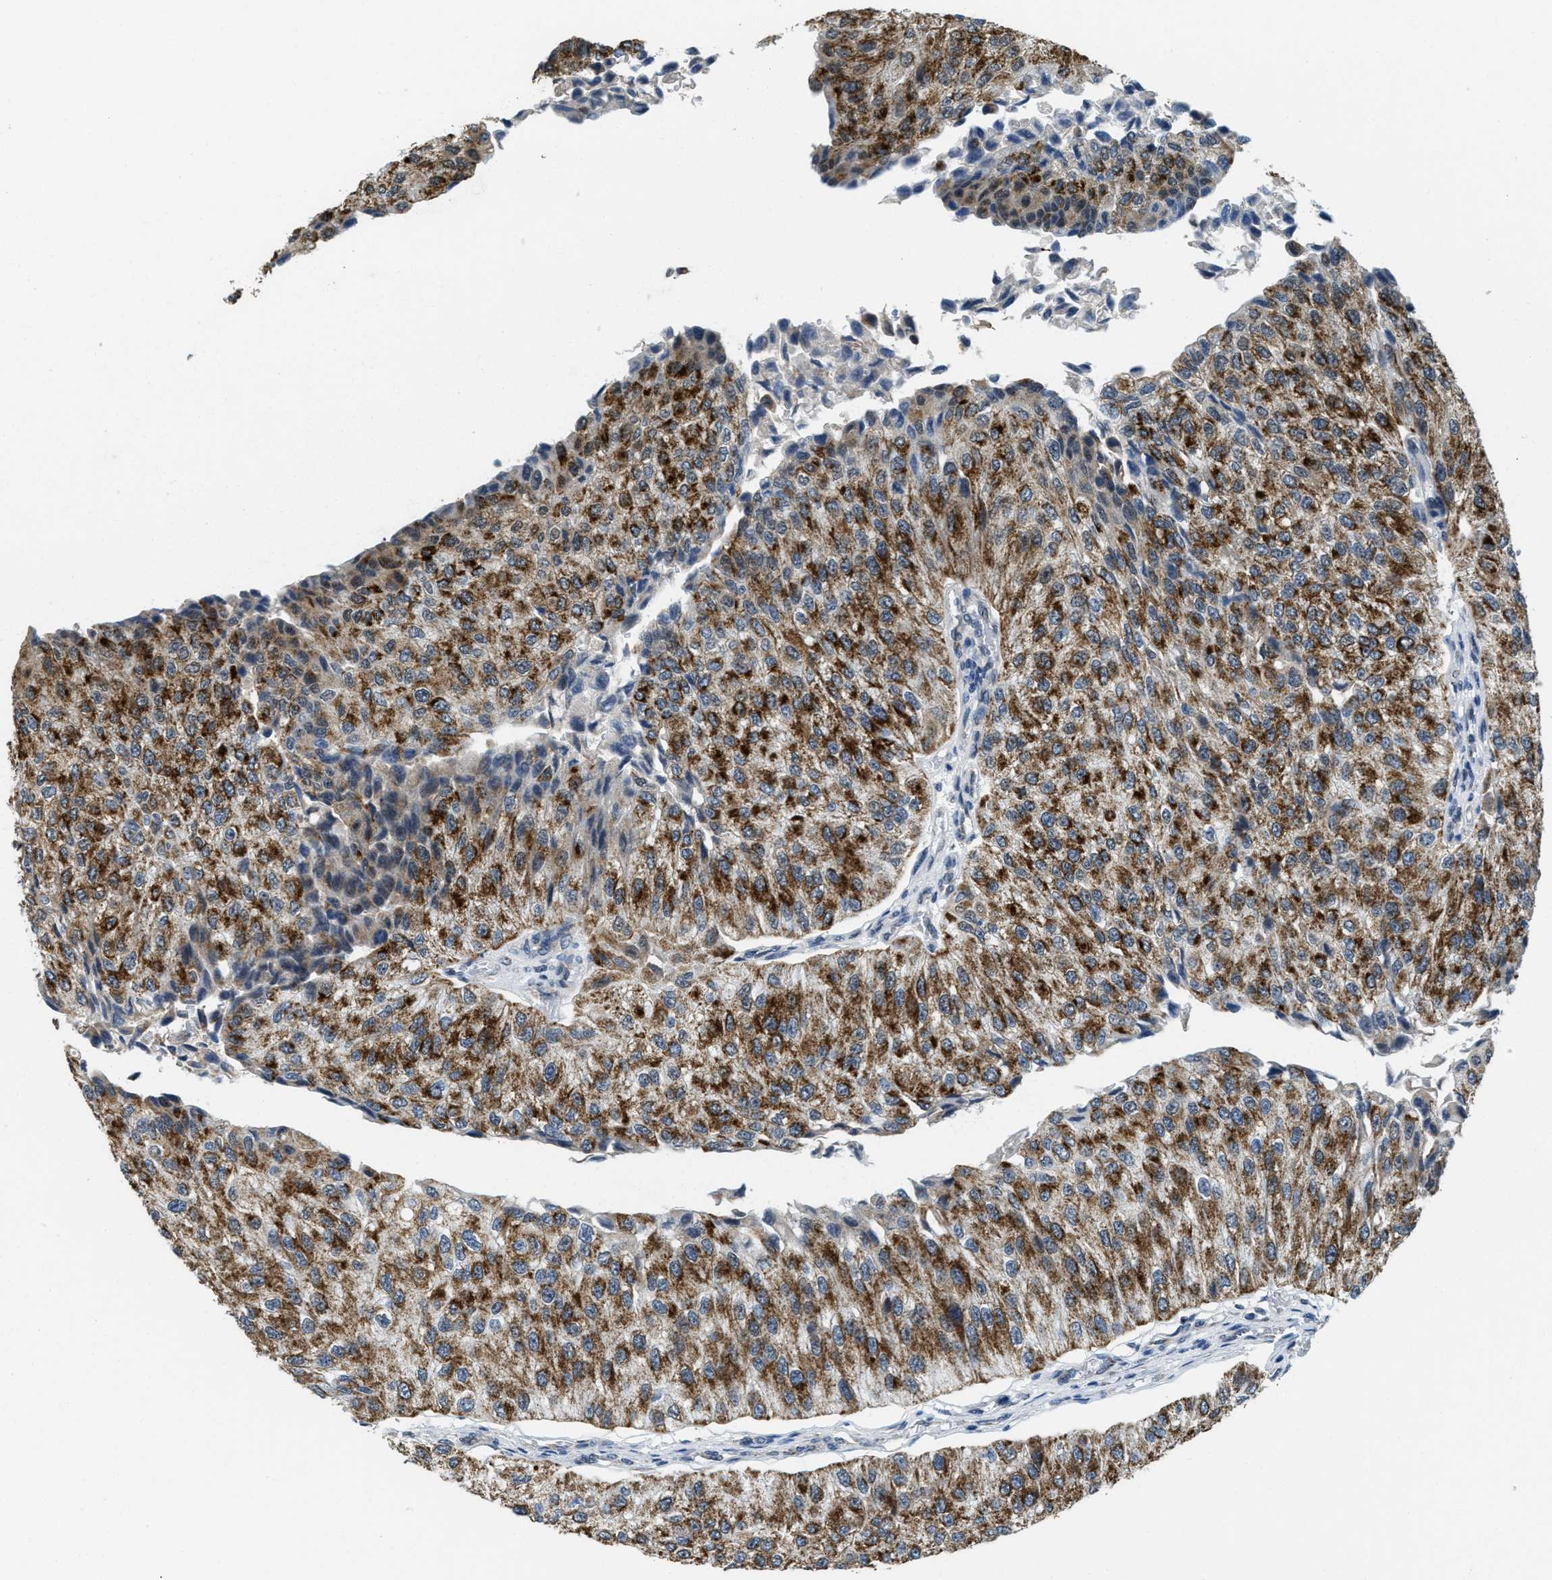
{"staining": {"intensity": "strong", "quantity": ">75%", "location": "cytoplasmic/membranous"}, "tissue": "urothelial cancer", "cell_type": "Tumor cells", "image_type": "cancer", "snomed": [{"axis": "morphology", "description": "Urothelial carcinoma, High grade"}, {"axis": "topography", "description": "Kidney"}, {"axis": "topography", "description": "Urinary bladder"}], "caption": "IHC image of human high-grade urothelial carcinoma stained for a protein (brown), which shows high levels of strong cytoplasmic/membranous positivity in approximately >75% of tumor cells.", "gene": "TOMM70", "patient": {"sex": "male", "age": 77}}